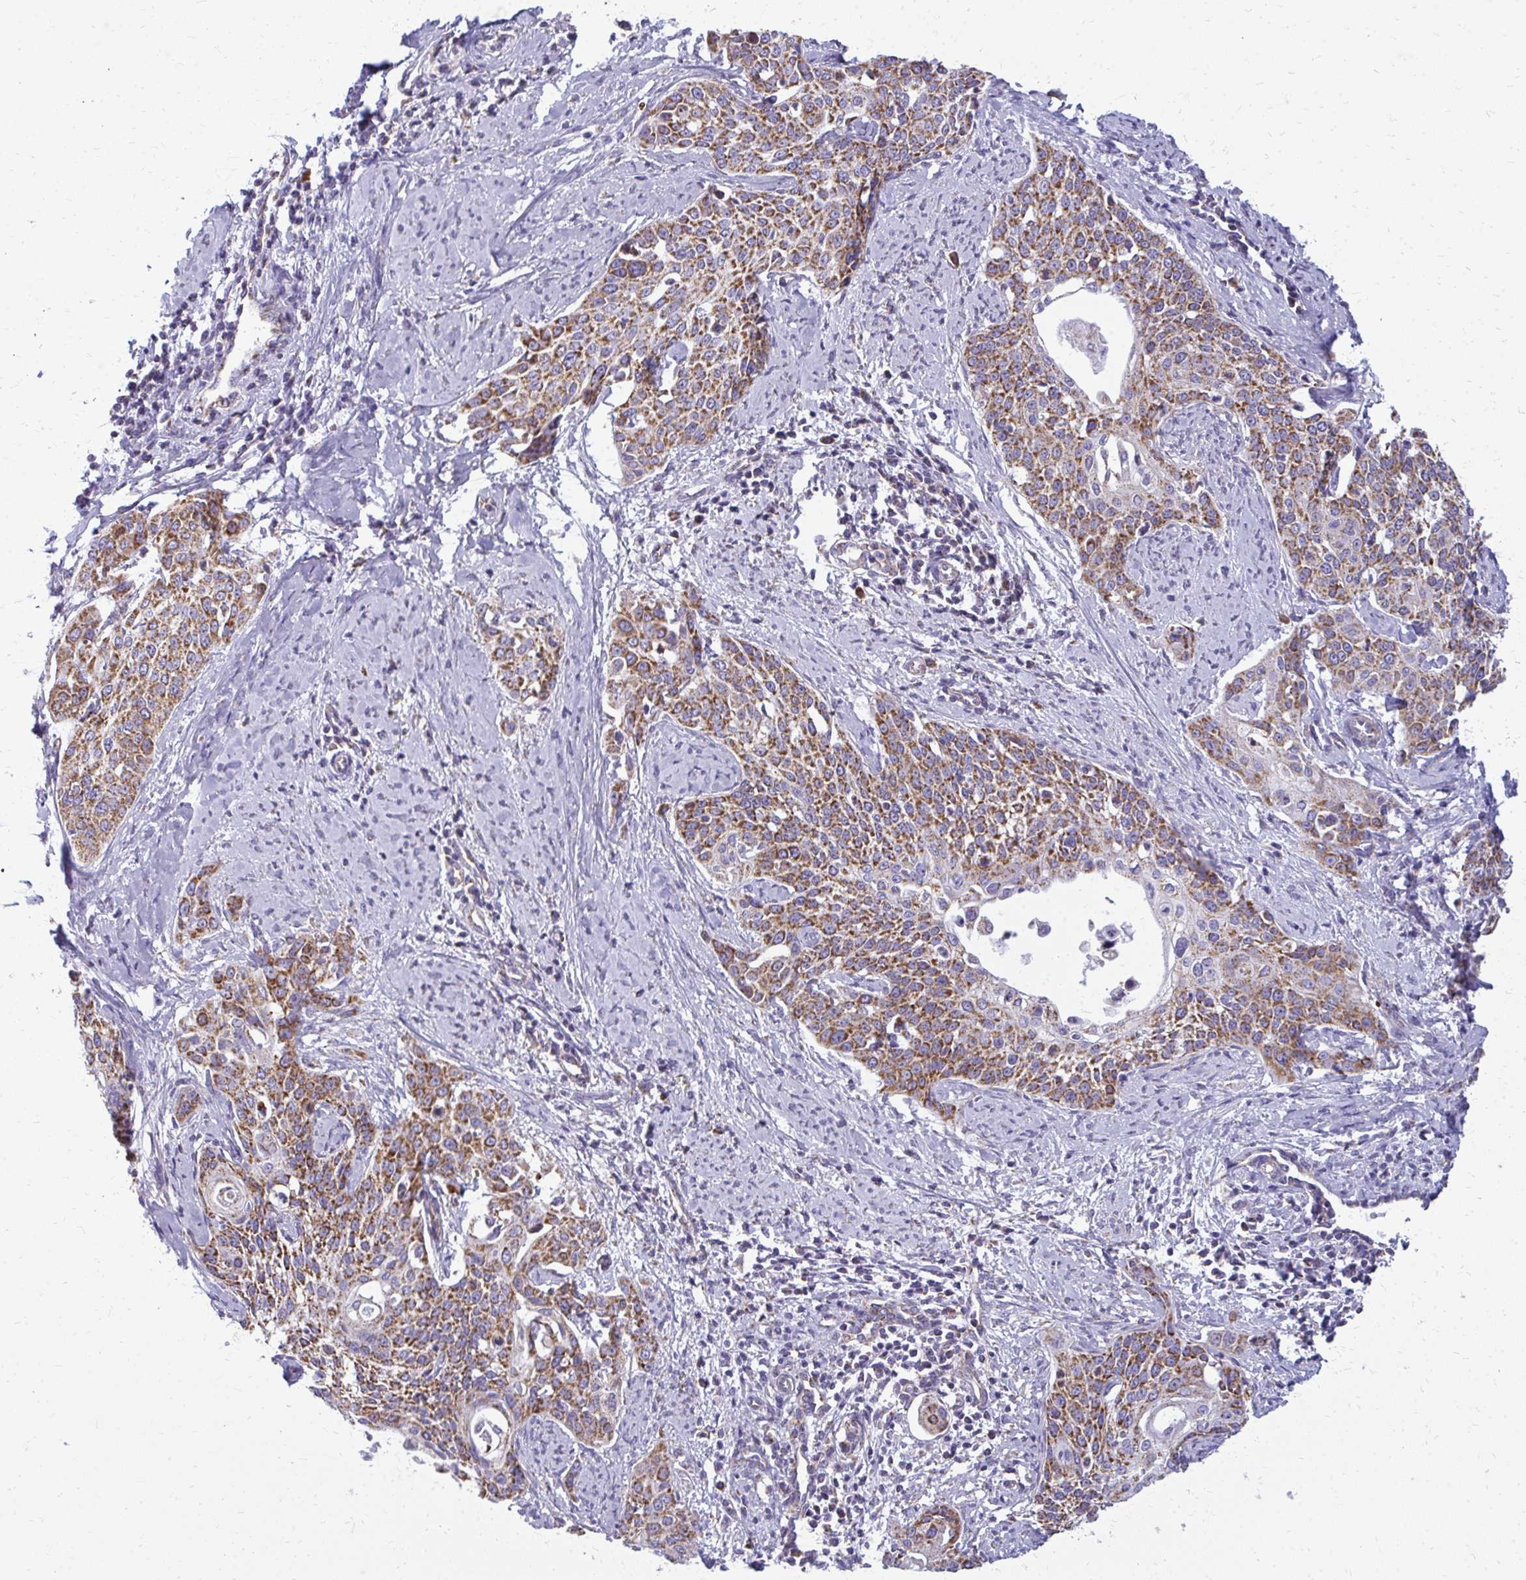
{"staining": {"intensity": "strong", "quantity": ">75%", "location": "cytoplasmic/membranous"}, "tissue": "cervical cancer", "cell_type": "Tumor cells", "image_type": "cancer", "snomed": [{"axis": "morphology", "description": "Squamous cell carcinoma, NOS"}, {"axis": "topography", "description": "Cervix"}], "caption": "Immunohistochemical staining of squamous cell carcinoma (cervical) exhibits high levels of strong cytoplasmic/membranous expression in approximately >75% of tumor cells.", "gene": "IFIT1", "patient": {"sex": "female", "age": 44}}